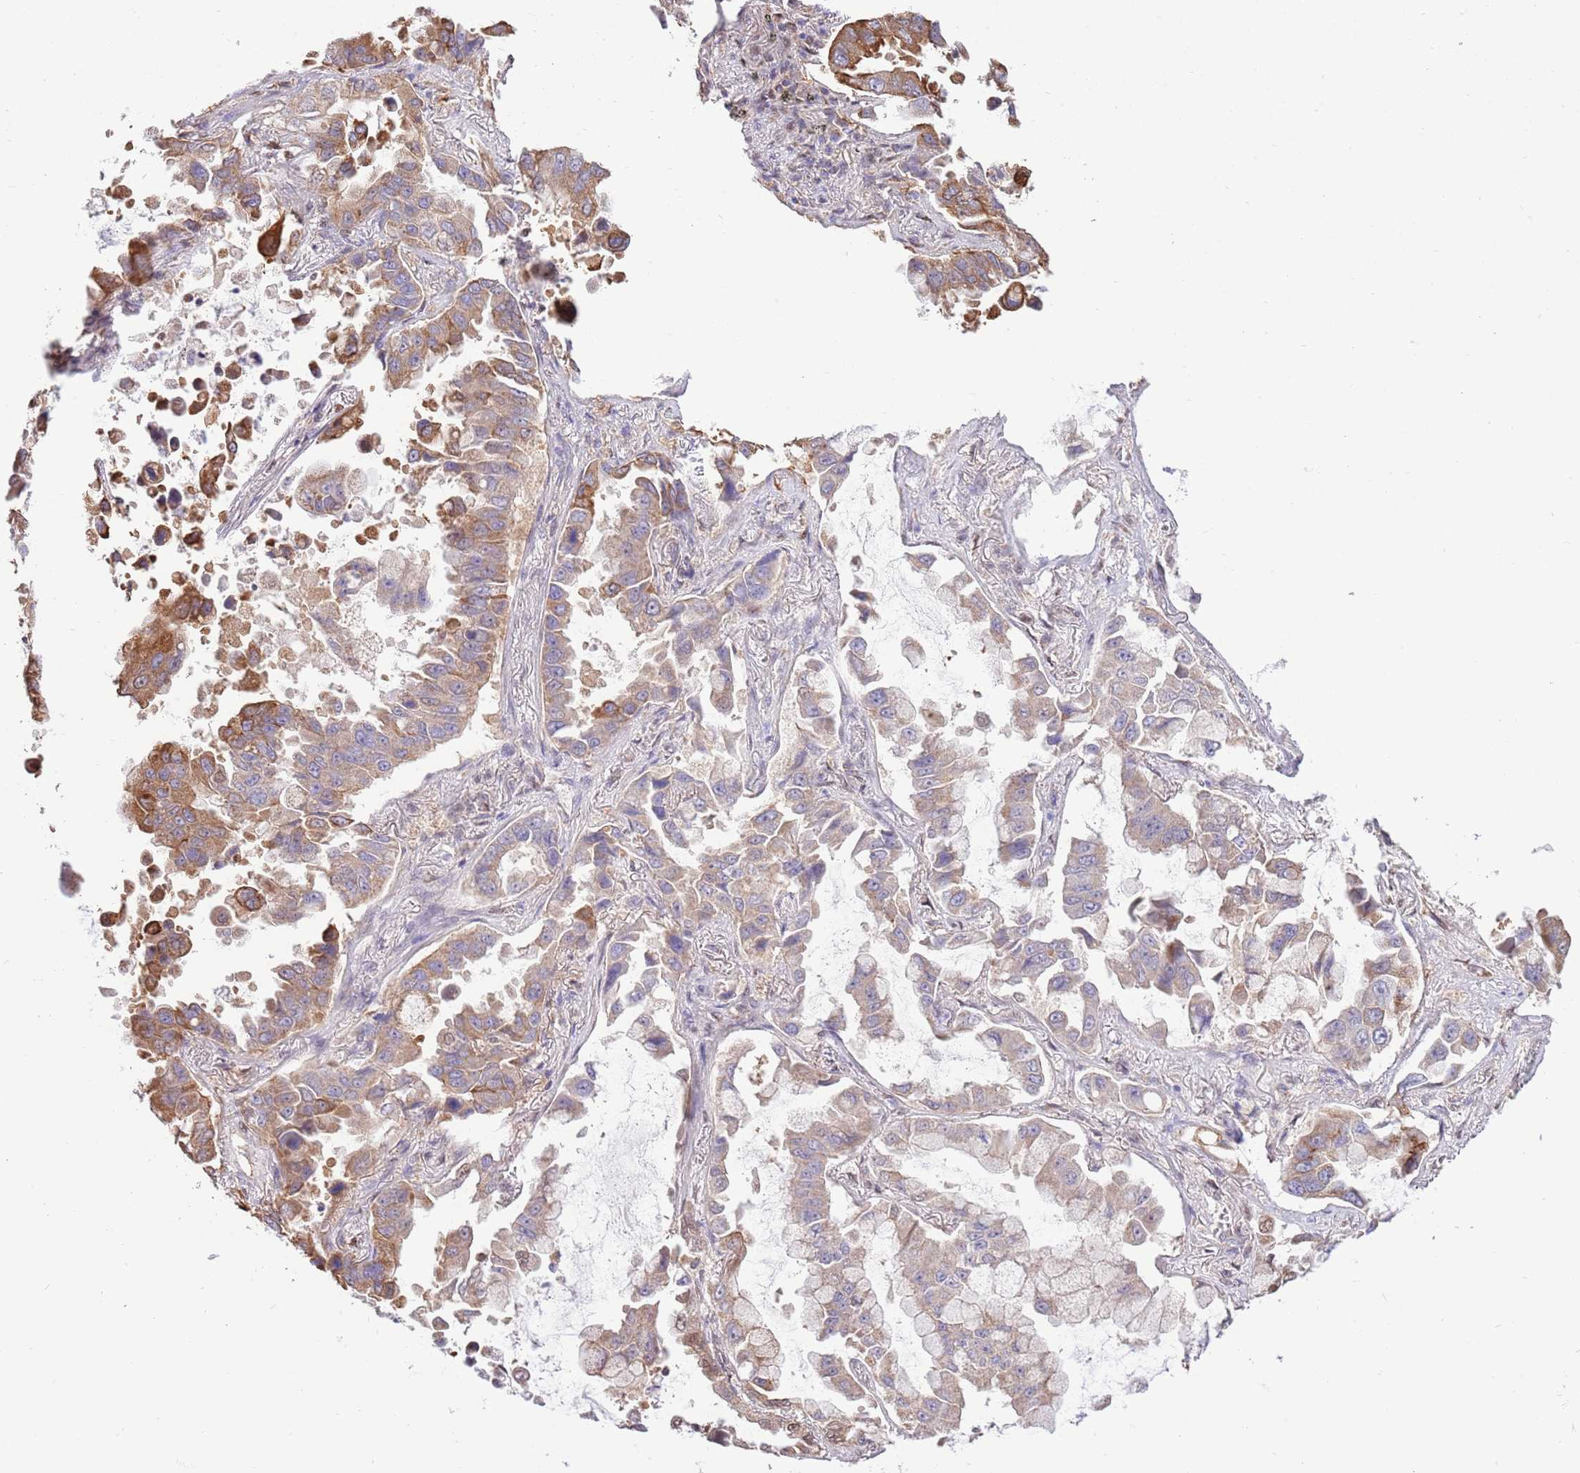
{"staining": {"intensity": "moderate", "quantity": ">75%", "location": "cytoplasmic/membranous"}, "tissue": "lung cancer", "cell_type": "Tumor cells", "image_type": "cancer", "snomed": [{"axis": "morphology", "description": "Adenocarcinoma, NOS"}, {"axis": "topography", "description": "Lung"}], "caption": "About >75% of tumor cells in human lung cancer (adenocarcinoma) exhibit moderate cytoplasmic/membranous protein expression as visualized by brown immunohistochemical staining.", "gene": "ARL2BP", "patient": {"sex": "male", "age": 64}}